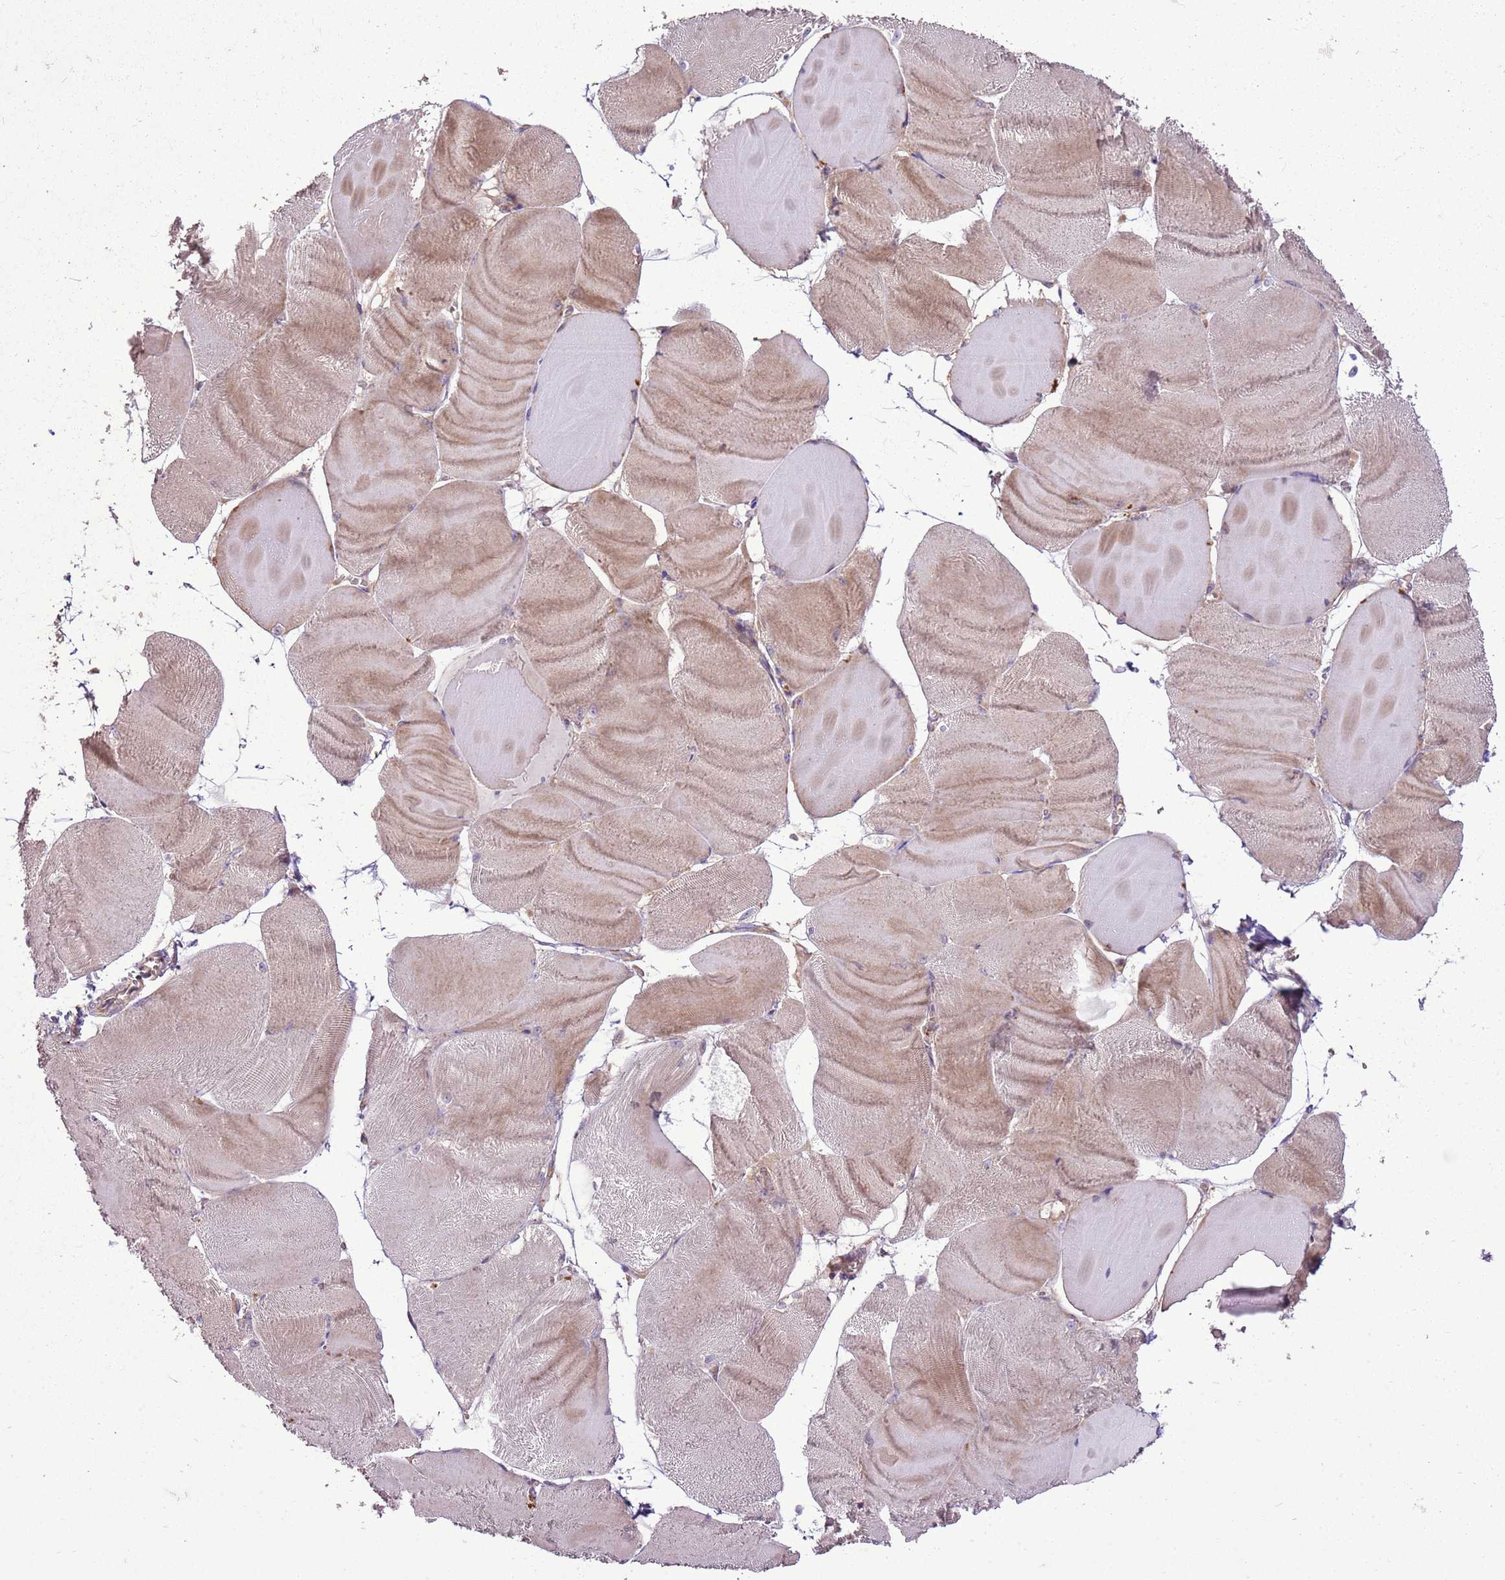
{"staining": {"intensity": "moderate", "quantity": "25%-75%", "location": "cytoplasmic/membranous"}, "tissue": "skeletal muscle", "cell_type": "Myocytes", "image_type": "normal", "snomed": [{"axis": "morphology", "description": "Normal tissue, NOS"}, {"axis": "morphology", "description": "Basal cell carcinoma"}, {"axis": "topography", "description": "Skeletal muscle"}], "caption": "High-magnification brightfield microscopy of benign skeletal muscle stained with DAB (brown) and counterstained with hematoxylin (blue). myocytes exhibit moderate cytoplasmic/membranous staining is seen in approximately25%-75% of cells. (DAB = brown stain, brightfield microscopy at high magnification).", "gene": "ANKRD24", "patient": {"sex": "female", "age": 64}}